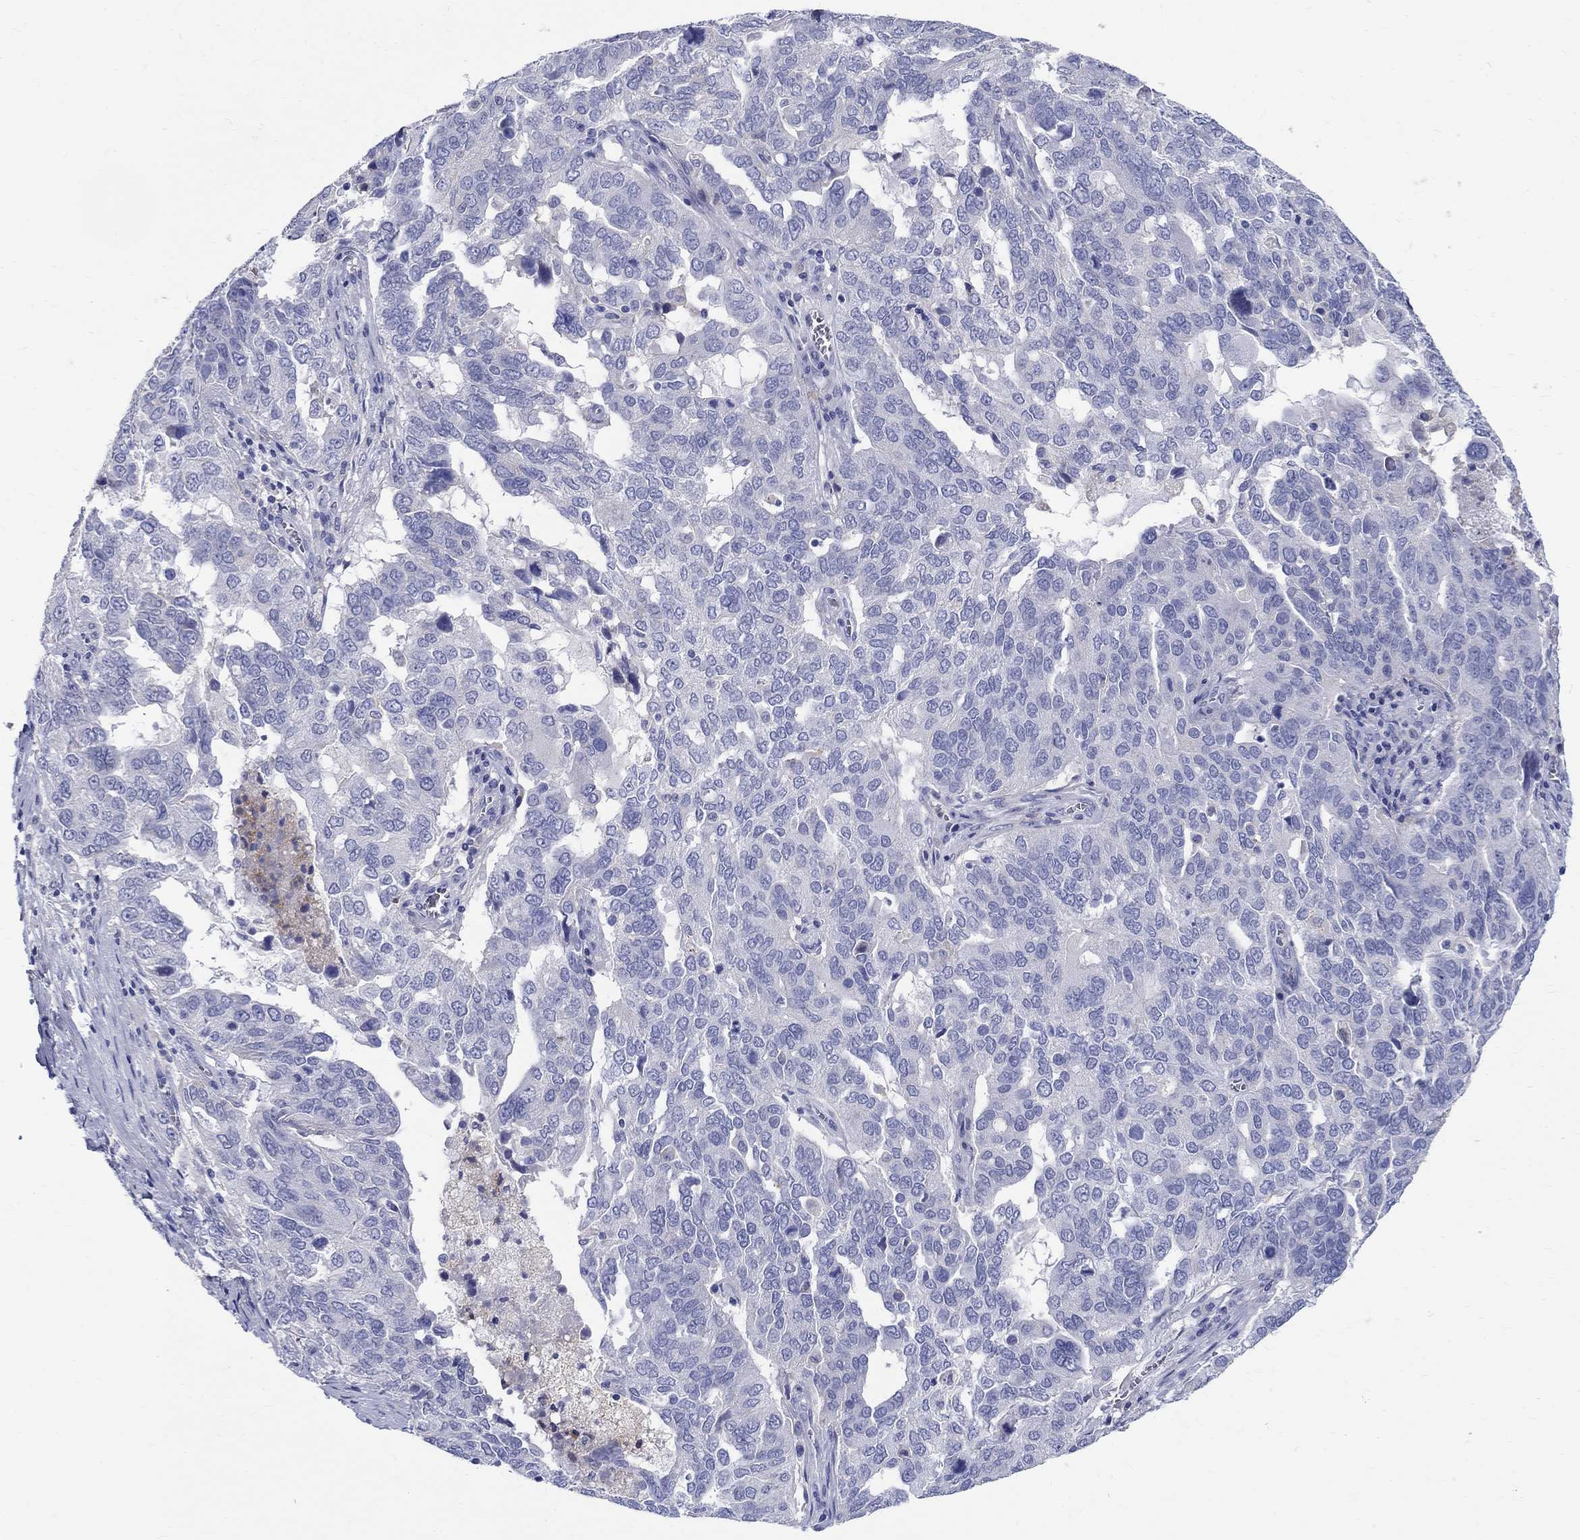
{"staining": {"intensity": "negative", "quantity": "none", "location": "none"}, "tissue": "ovarian cancer", "cell_type": "Tumor cells", "image_type": "cancer", "snomed": [{"axis": "morphology", "description": "Carcinoma, endometroid"}, {"axis": "topography", "description": "Soft tissue"}, {"axis": "topography", "description": "Ovary"}], "caption": "An immunohistochemistry (IHC) histopathology image of endometroid carcinoma (ovarian) is shown. There is no staining in tumor cells of endometroid carcinoma (ovarian).", "gene": "SOX2", "patient": {"sex": "female", "age": 52}}